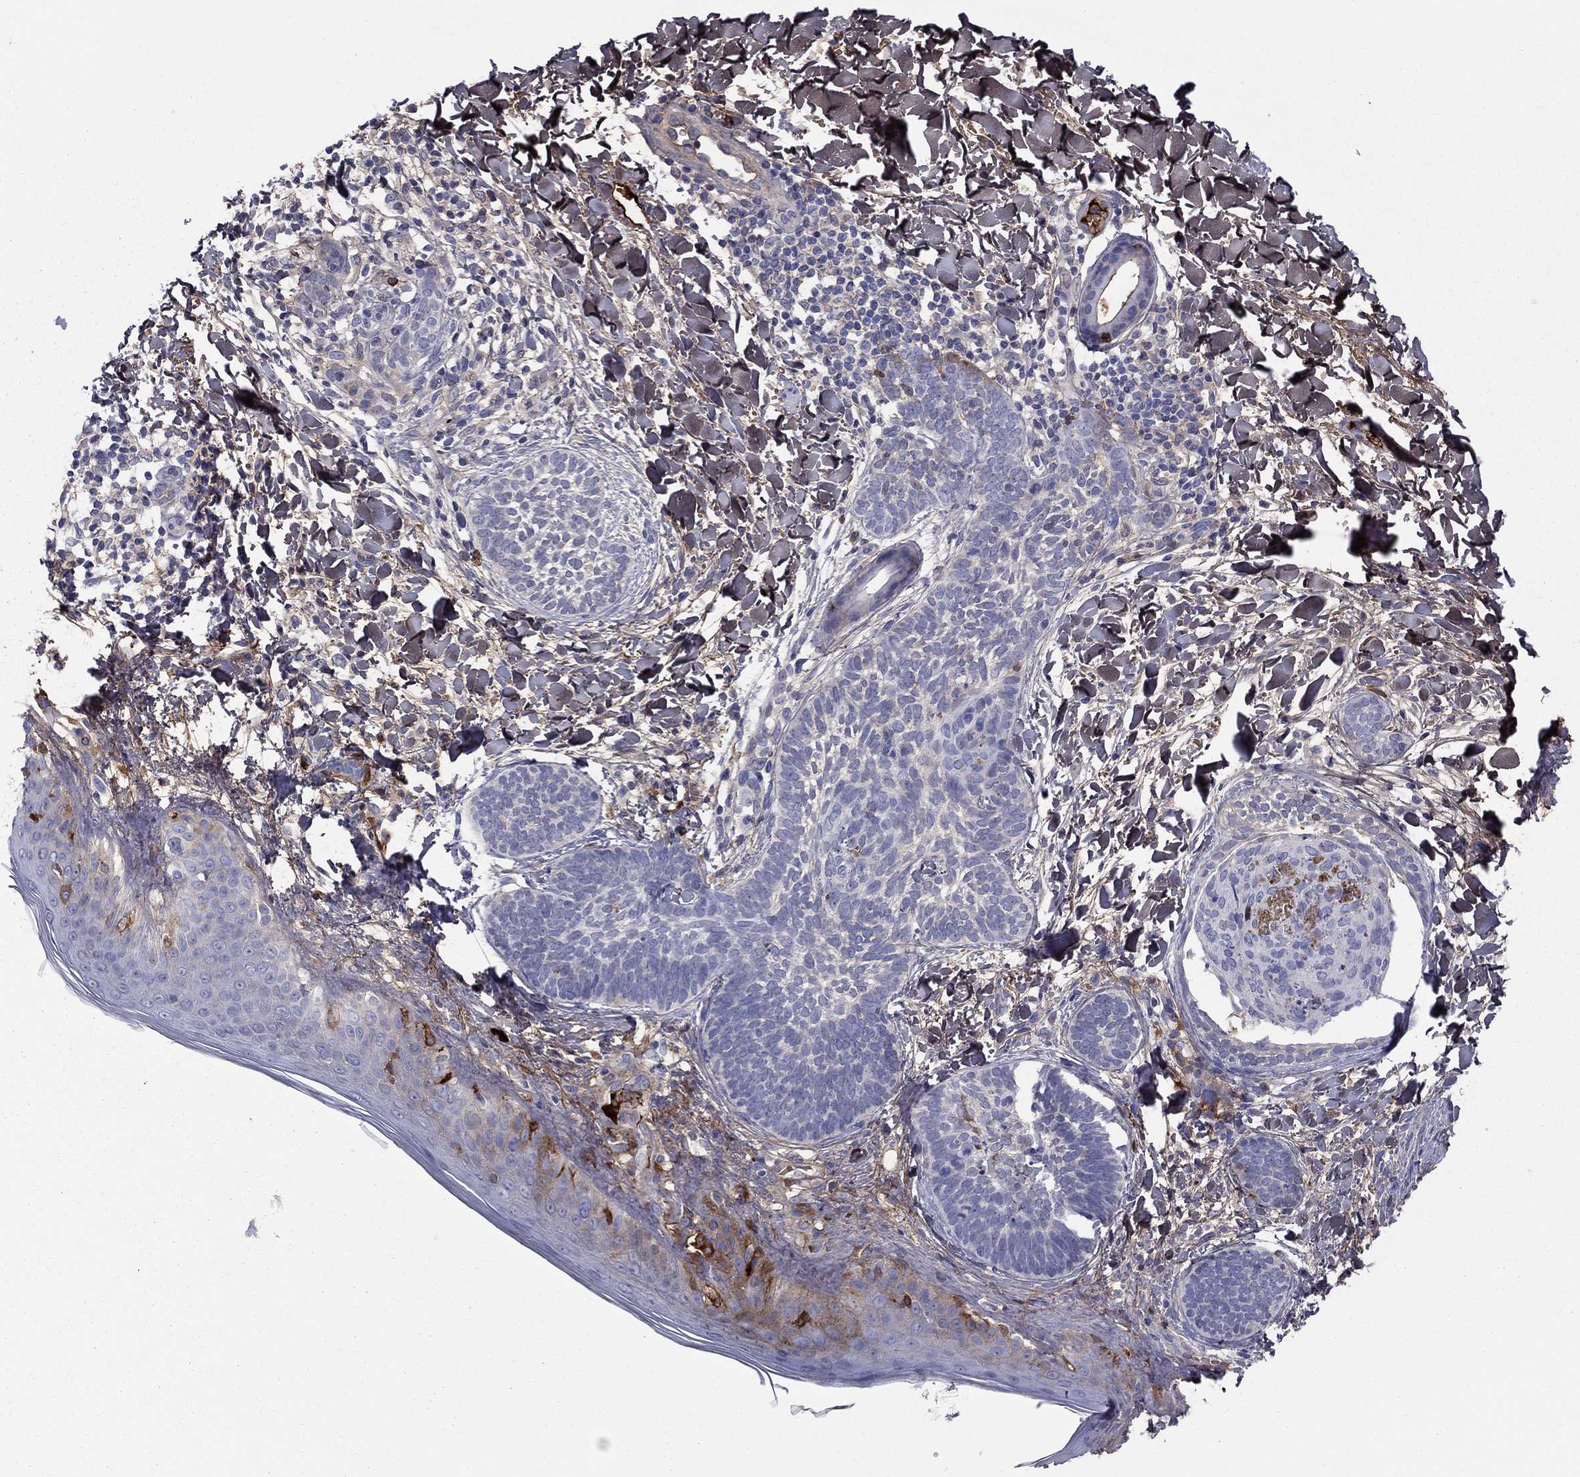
{"staining": {"intensity": "negative", "quantity": "none", "location": "none"}, "tissue": "skin cancer", "cell_type": "Tumor cells", "image_type": "cancer", "snomed": [{"axis": "morphology", "description": "Normal tissue, NOS"}, {"axis": "morphology", "description": "Basal cell carcinoma"}, {"axis": "topography", "description": "Skin"}], "caption": "Immunohistochemical staining of human skin cancer exhibits no significant staining in tumor cells. (Brightfield microscopy of DAB (3,3'-diaminobenzidine) IHC at high magnification).", "gene": "HPX", "patient": {"sex": "male", "age": 46}}